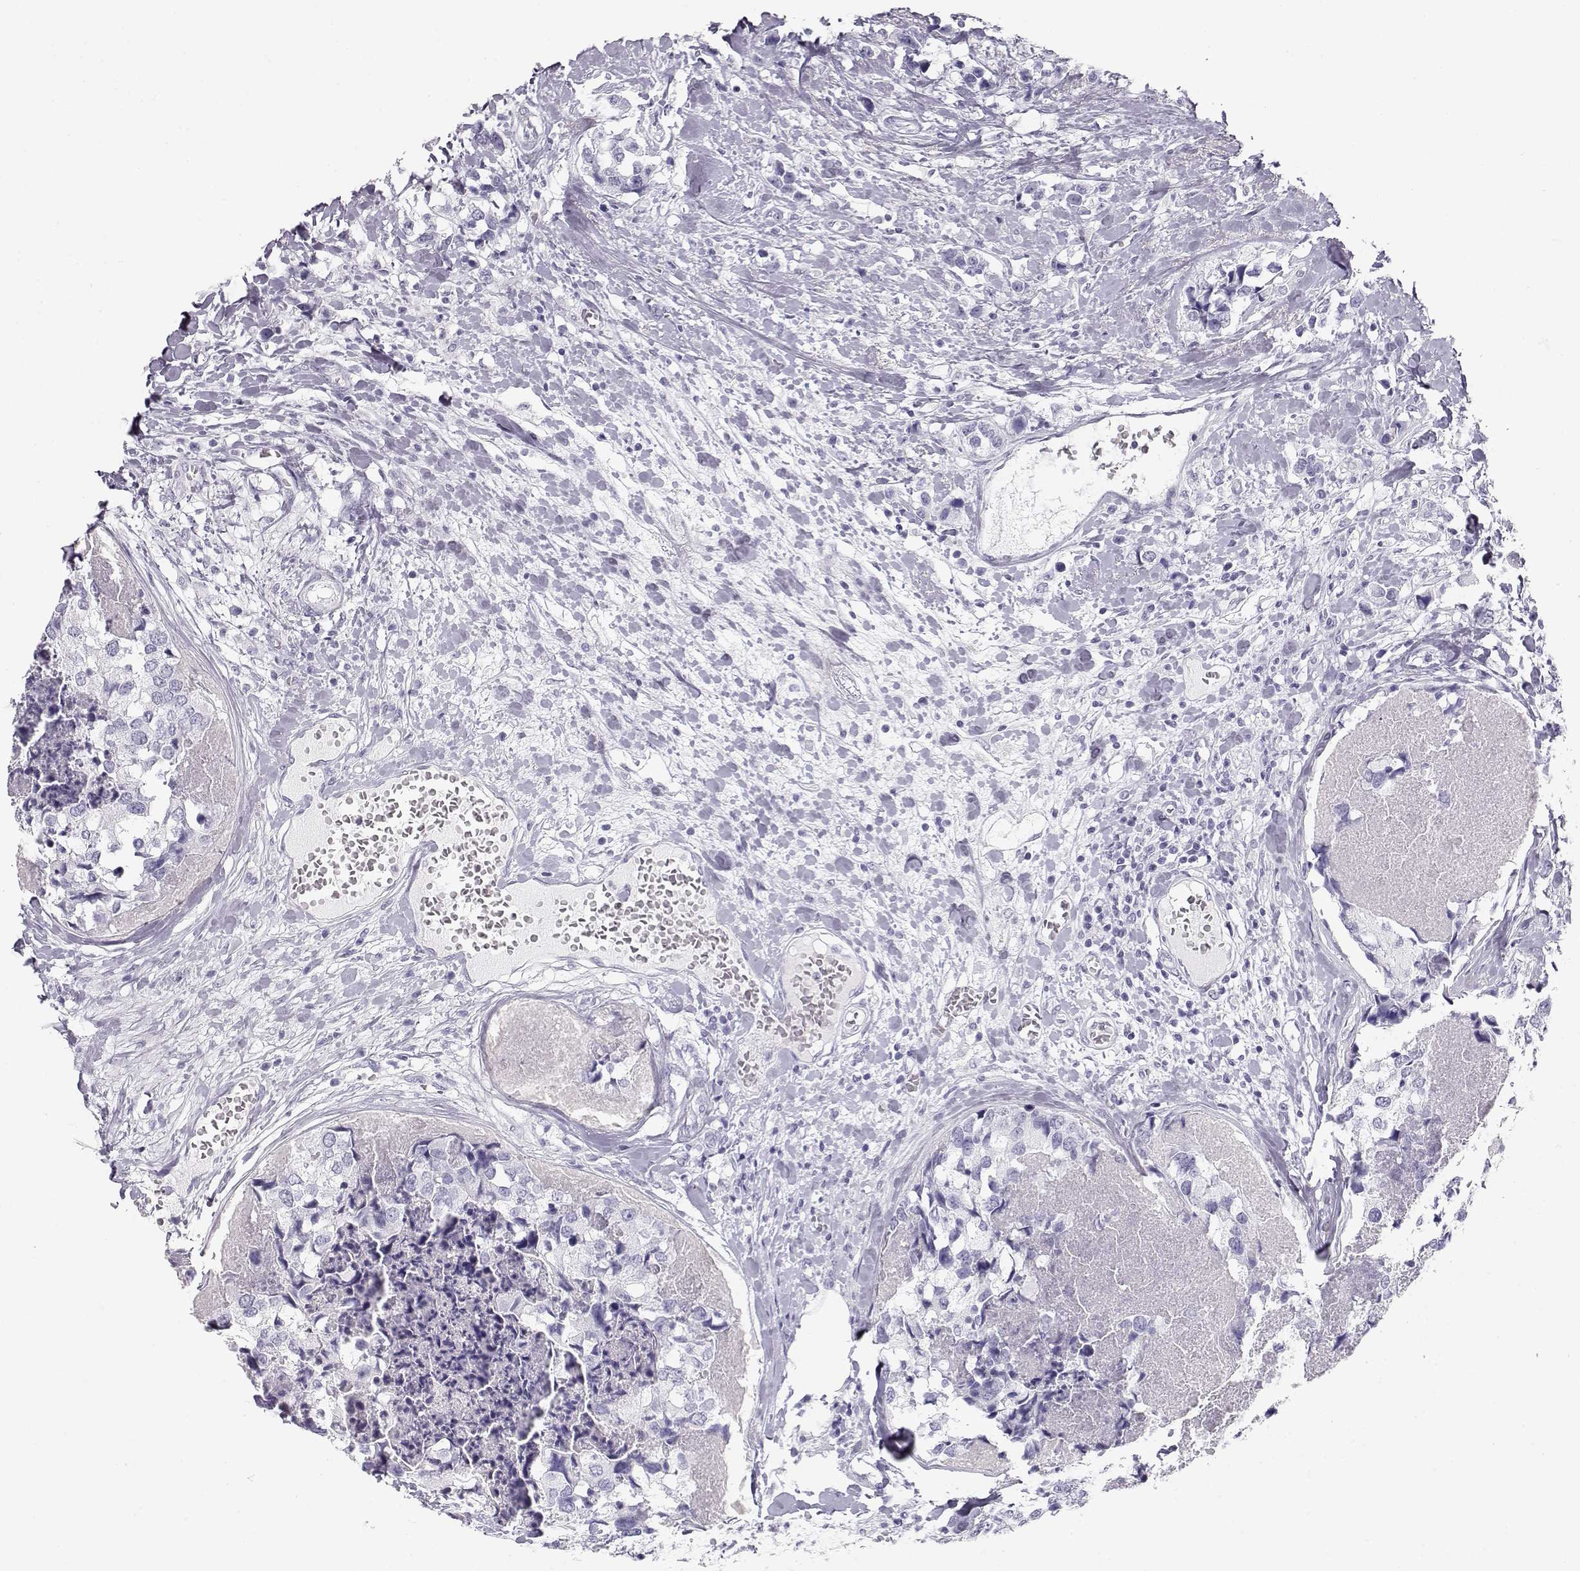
{"staining": {"intensity": "negative", "quantity": "none", "location": "none"}, "tissue": "breast cancer", "cell_type": "Tumor cells", "image_type": "cancer", "snomed": [{"axis": "morphology", "description": "Lobular carcinoma"}, {"axis": "topography", "description": "Breast"}], "caption": "Tumor cells show no significant protein staining in breast cancer (lobular carcinoma).", "gene": "TKTL1", "patient": {"sex": "female", "age": 59}}